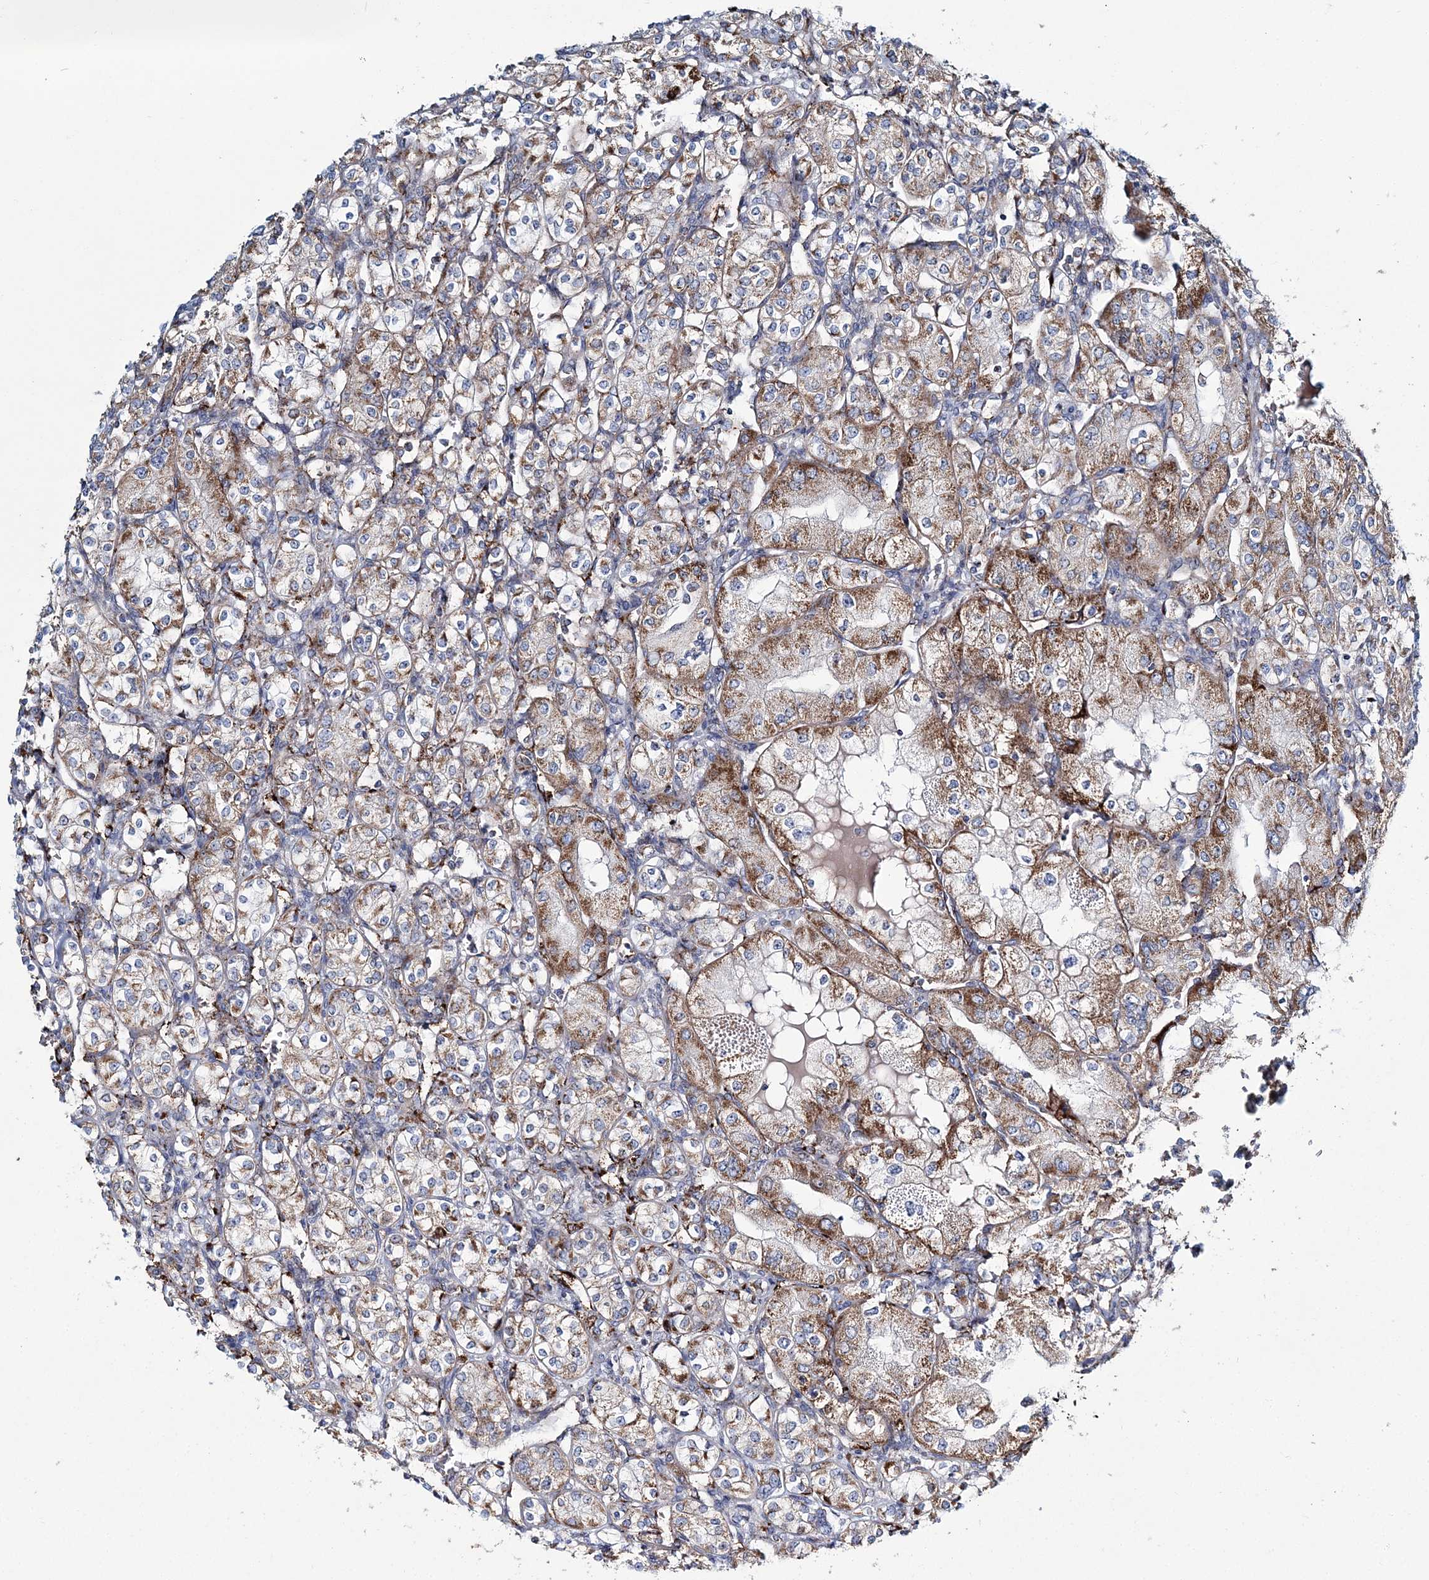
{"staining": {"intensity": "moderate", "quantity": ">75%", "location": "cytoplasmic/membranous"}, "tissue": "renal cancer", "cell_type": "Tumor cells", "image_type": "cancer", "snomed": [{"axis": "morphology", "description": "Adenocarcinoma, NOS"}, {"axis": "topography", "description": "Kidney"}], "caption": "Approximately >75% of tumor cells in renal adenocarcinoma show moderate cytoplasmic/membranous protein positivity as visualized by brown immunohistochemical staining.", "gene": "ARHGAP6", "patient": {"sex": "male", "age": 77}}